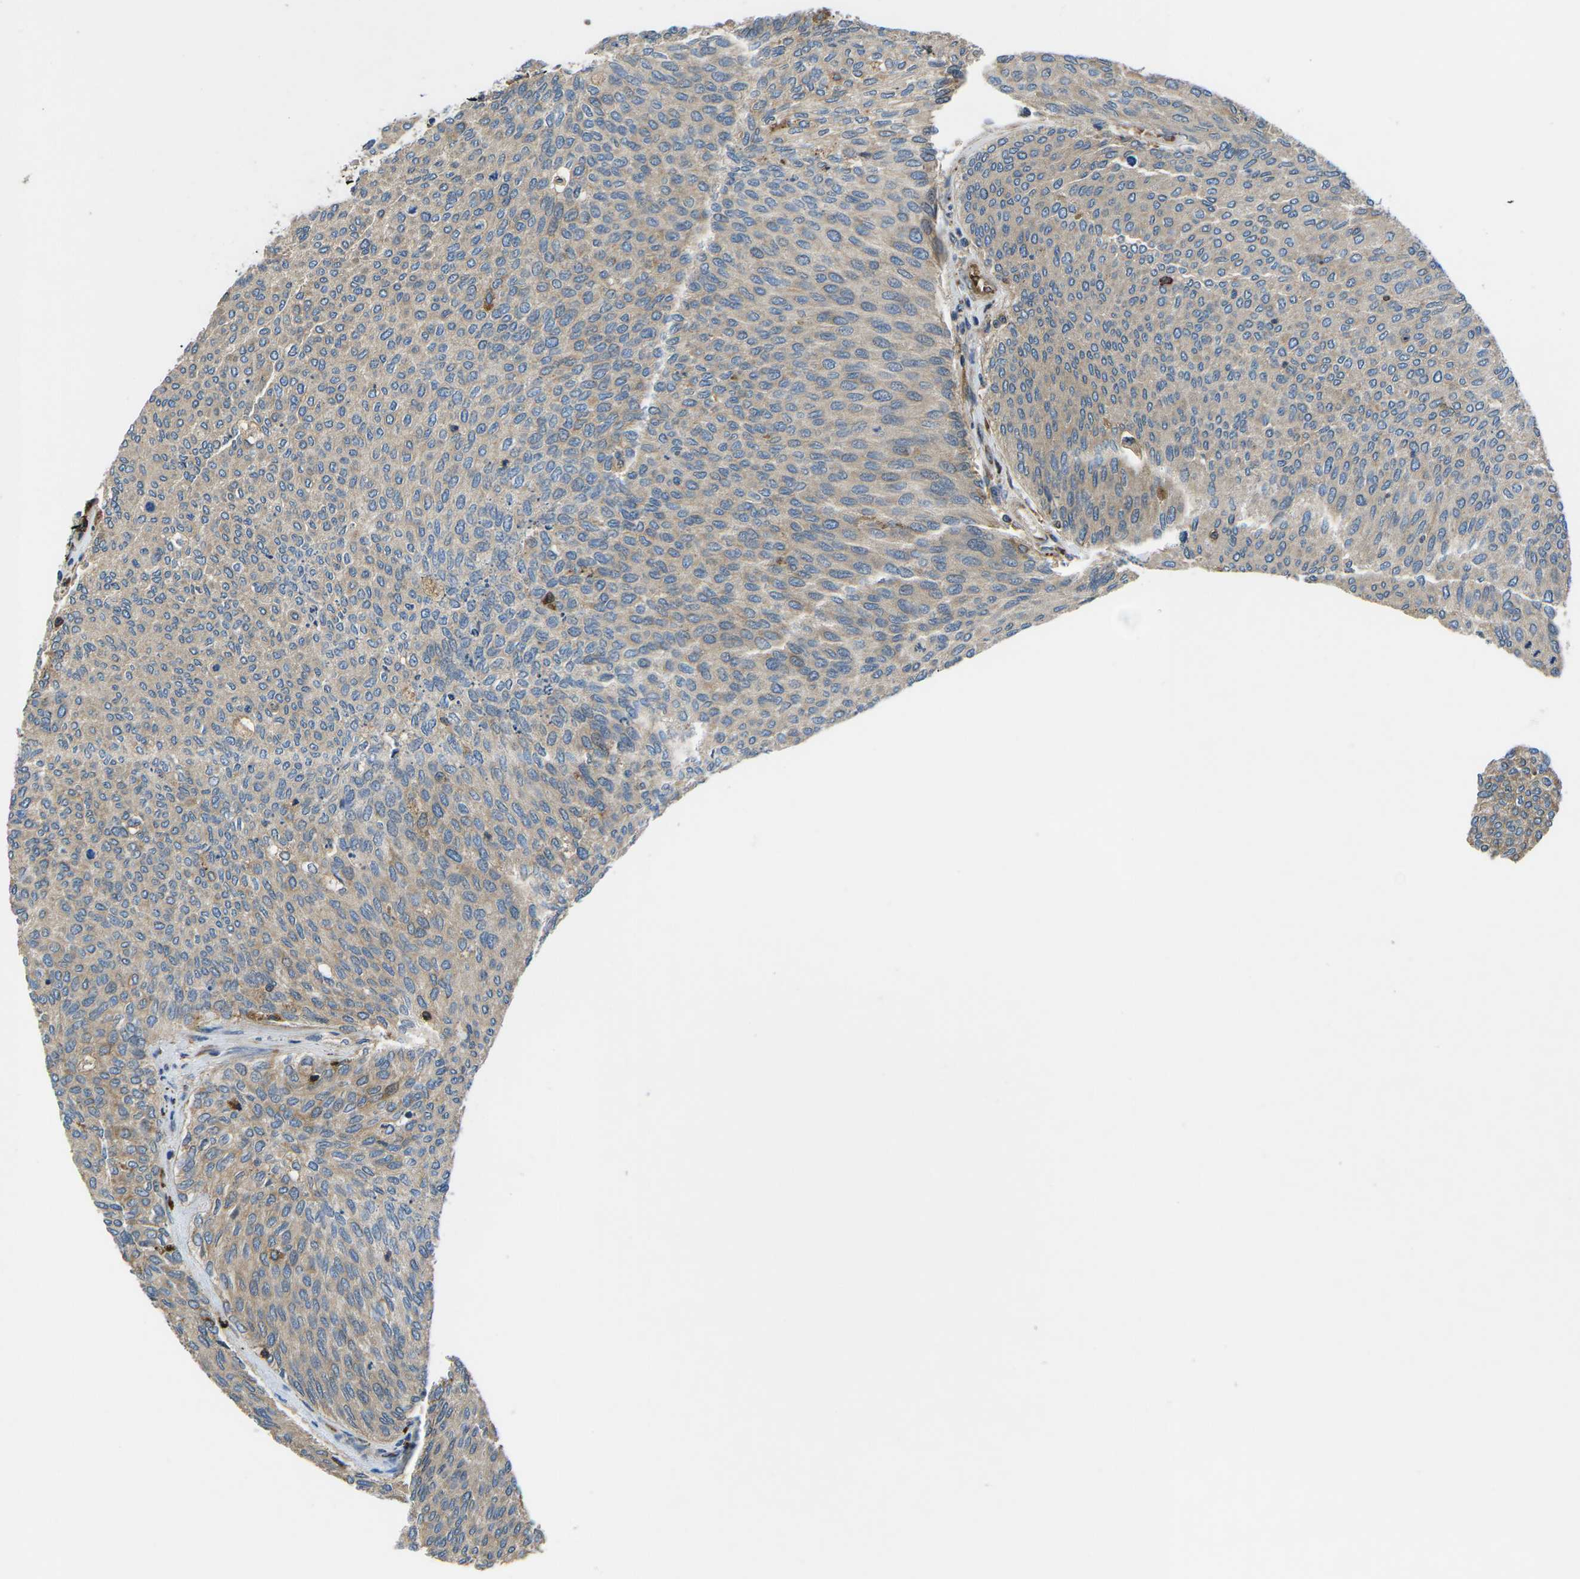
{"staining": {"intensity": "weak", "quantity": ">75%", "location": "cytoplasmic/membranous"}, "tissue": "urothelial cancer", "cell_type": "Tumor cells", "image_type": "cancer", "snomed": [{"axis": "morphology", "description": "Urothelial carcinoma, Low grade"}, {"axis": "topography", "description": "Urinary bladder"}], "caption": "Weak cytoplasmic/membranous protein staining is seen in about >75% of tumor cells in urothelial cancer.", "gene": "KCNJ15", "patient": {"sex": "female", "age": 79}}